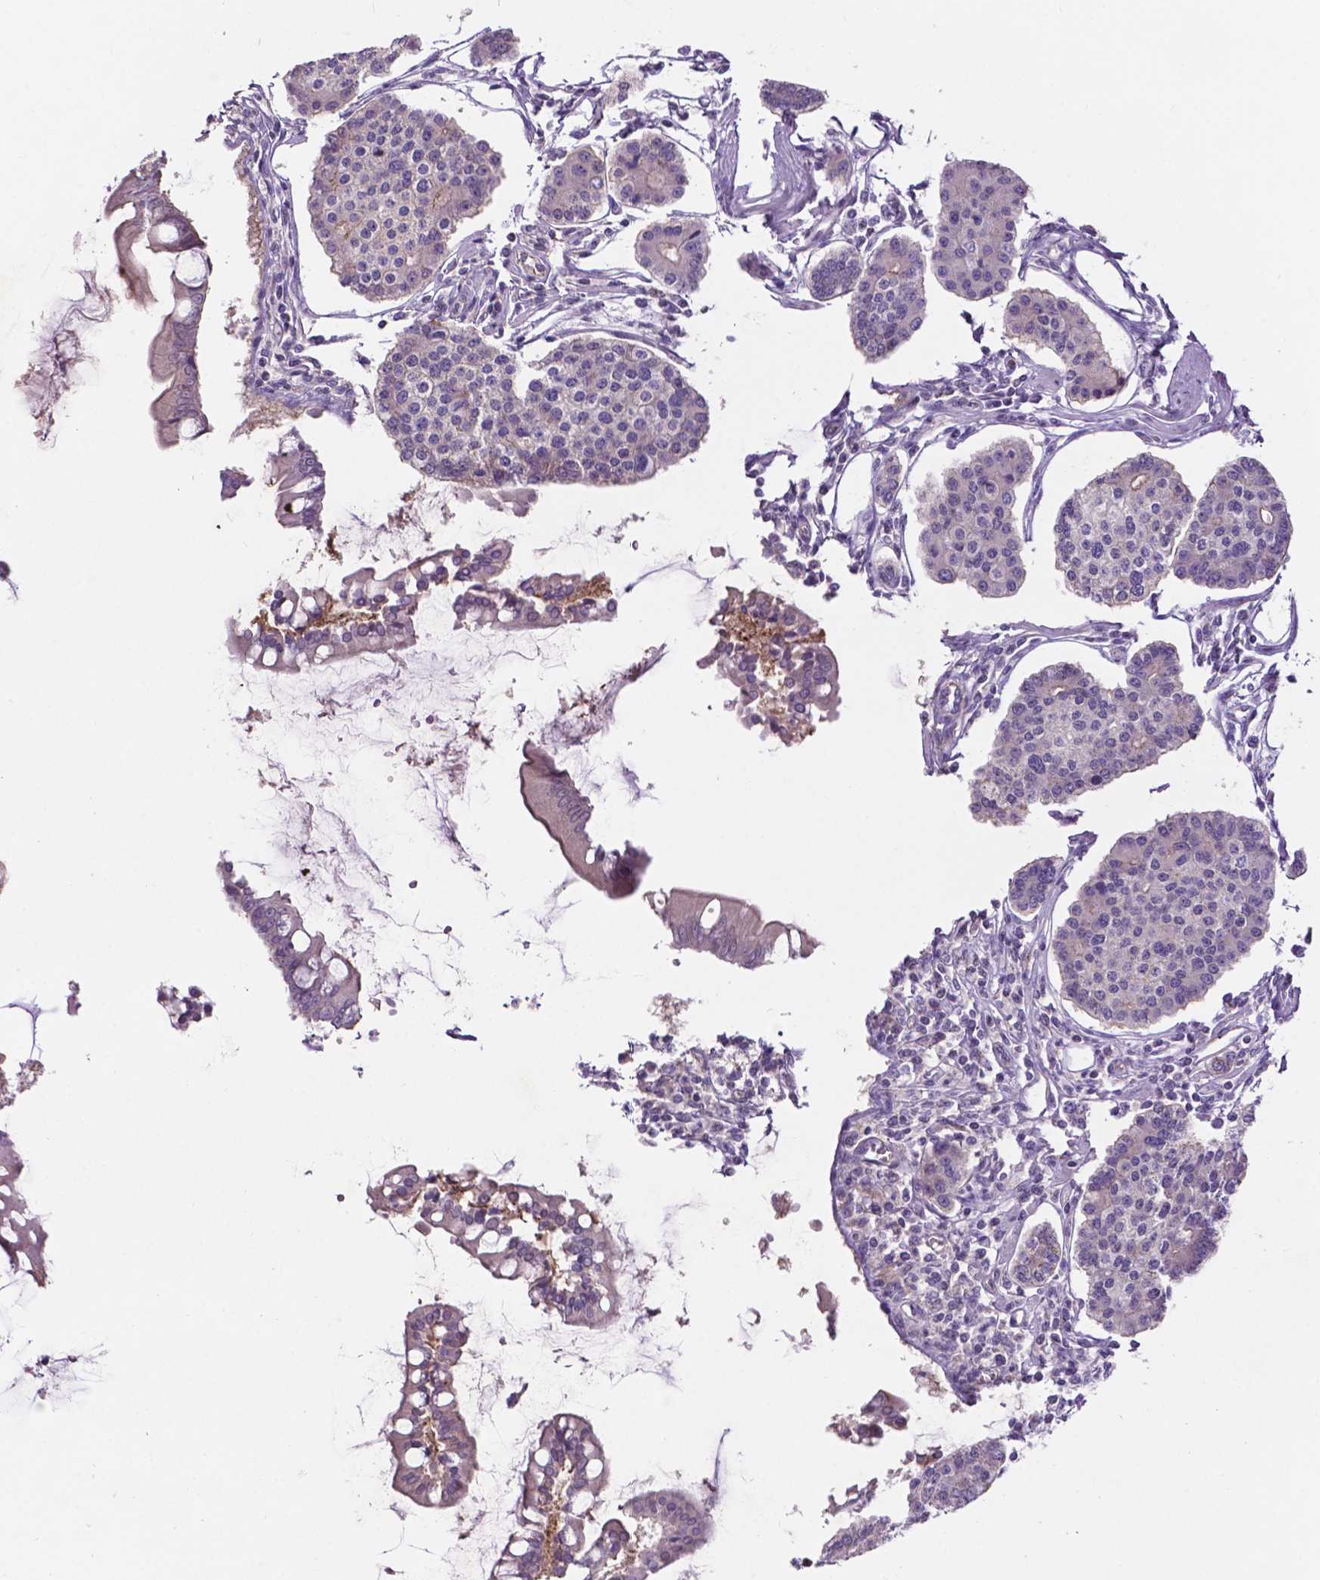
{"staining": {"intensity": "negative", "quantity": "none", "location": "none"}, "tissue": "carcinoid", "cell_type": "Tumor cells", "image_type": "cancer", "snomed": [{"axis": "morphology", "description": "Carcinoid, malignant, NOS"}, {"axis": "topography", "description": "Small intestine"}], "caption": "Photomicrograph shows no significant protein positivity in tumor cells of malignant carcinoid.", "gene": "ARL5C", "patient": {"sex": "female", "age": 65}}